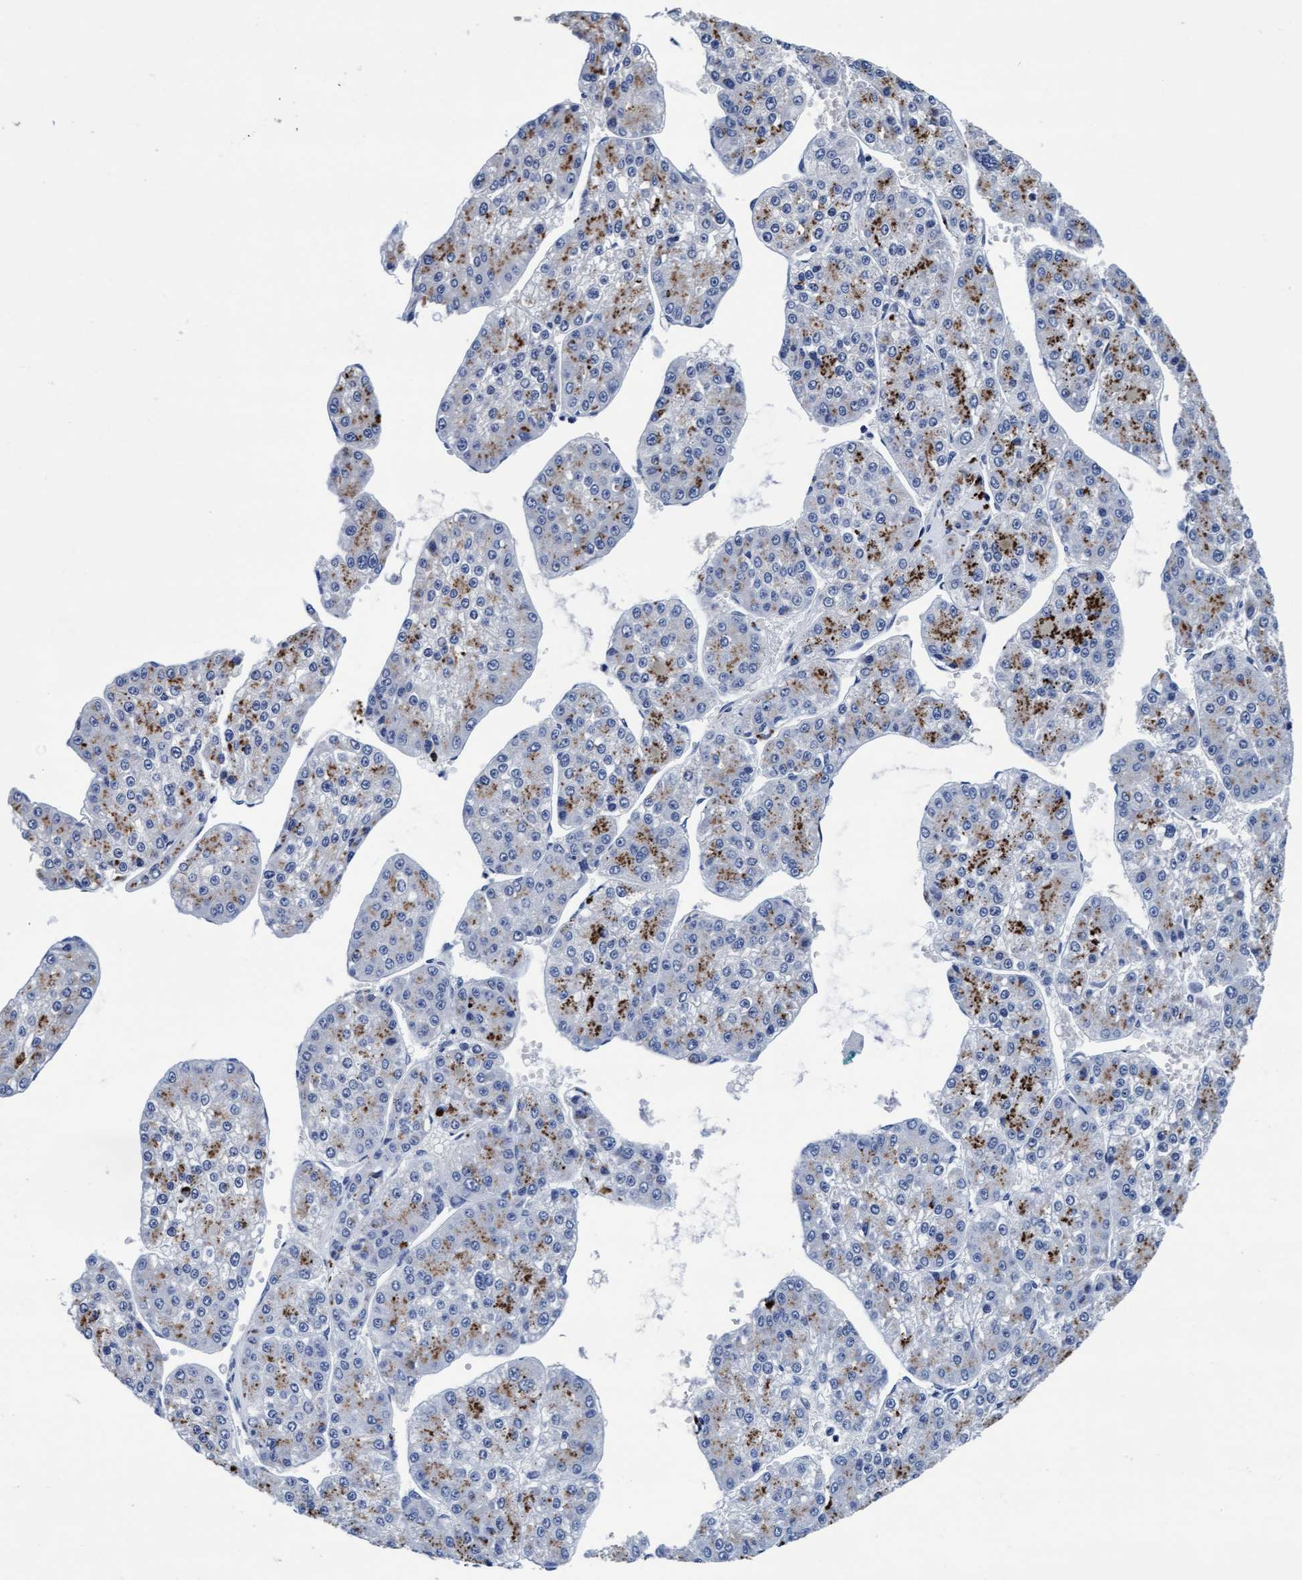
{"staining": {"intensity": "moderate", "quantity": "25%-75%", "location": "cytoplasmic/membranous"}, "tissue": "liver cancer", "cell_type": "Tumor cells", "image_type": "cancer", "snomed": [{"axis": "morphology", "description": "Carcinoma, Hepatocellular, NOS"}, {"axis": "topography", "description": "Liver"}], "caption": "The image reveals immunohistochemical staining of liver cancer. There is moderate cytoplasmic/membranous positivity is appreciated in approximately 25%-75% of tumor cells.", "gene": "ARSG", "patient": {"sex": "female", "age": 73}}